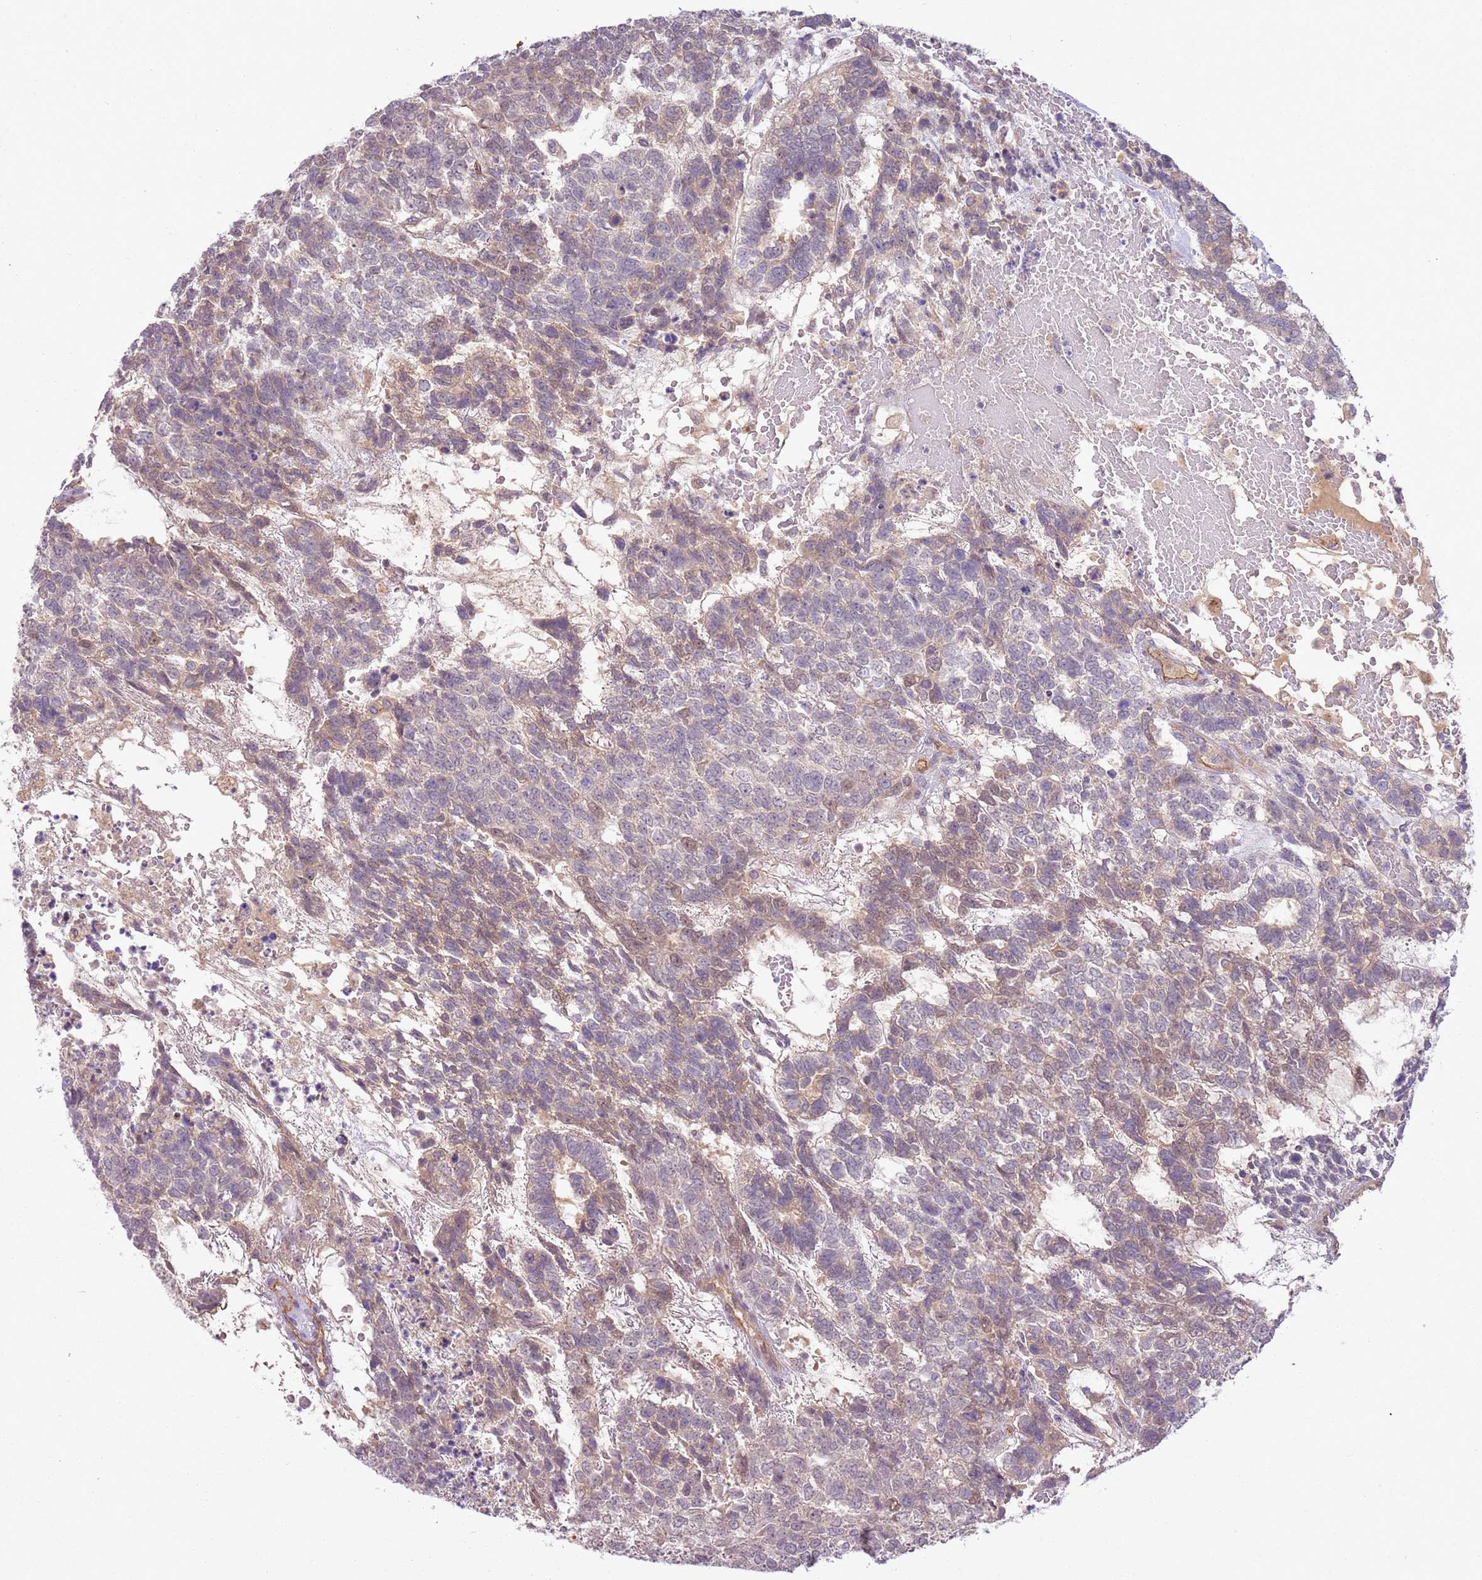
{"staining": {"intensity": "weak", "quantity": "<25%", "location": "cytoplasmic/membranous"}, "tissue": "testis cancer", "cell_type": "Tumor cells", "image_type": "cancer", "snomed": [{"axis": "morphology", "description": "Carcinoma, Embryonal, NOS"}, {"axis": "topography", "description": "Testis"}], "caption": "Testis embryonal carcinoma was stained to show a protein in brown. There is no significant expression in tumor cells.", "gene": "SKOR2", "patient": {"sex": "male", "age": 23}}